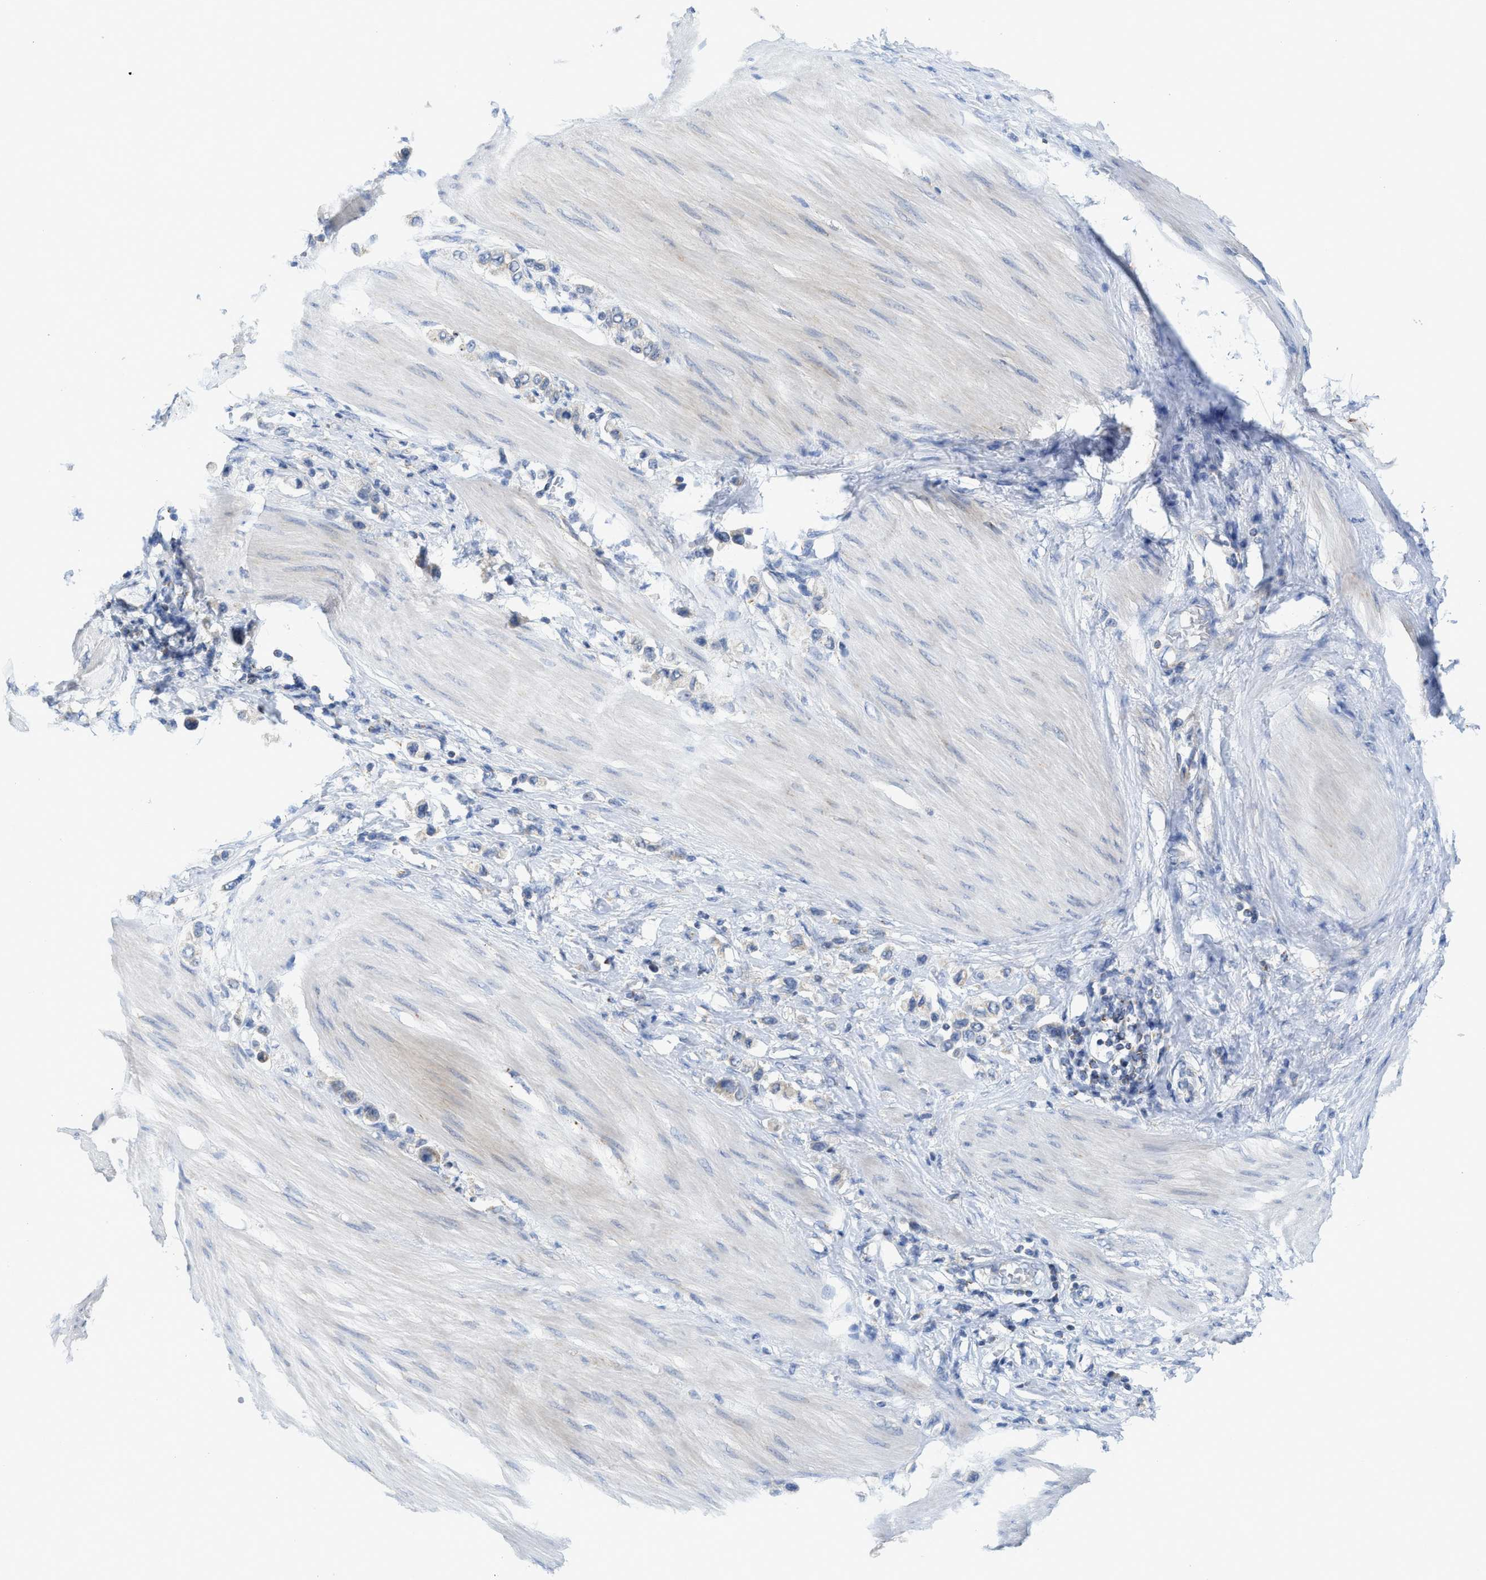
{"staining": {"intensity": "negative", "quantity": "none", "location": "none"}, "tissue": "stomach cancer", "cell_type": "Tumor cells", "image_type": "cancer", "snomed": [{"axis": "morphology", "description": "Adenocarcinoma, NOS"}, {"axis": "topography", "description": "Stomach"}], "caption": "There is no significant expression in tumor cells of stomach adenocarcinoma. (DAB (3,3'-diaminobenzidine) immunohistochemistry visualized using brightfield microscopy, high magnification).", "gene": "GATD3", "patient": {"sex": "female", "age": 65}}